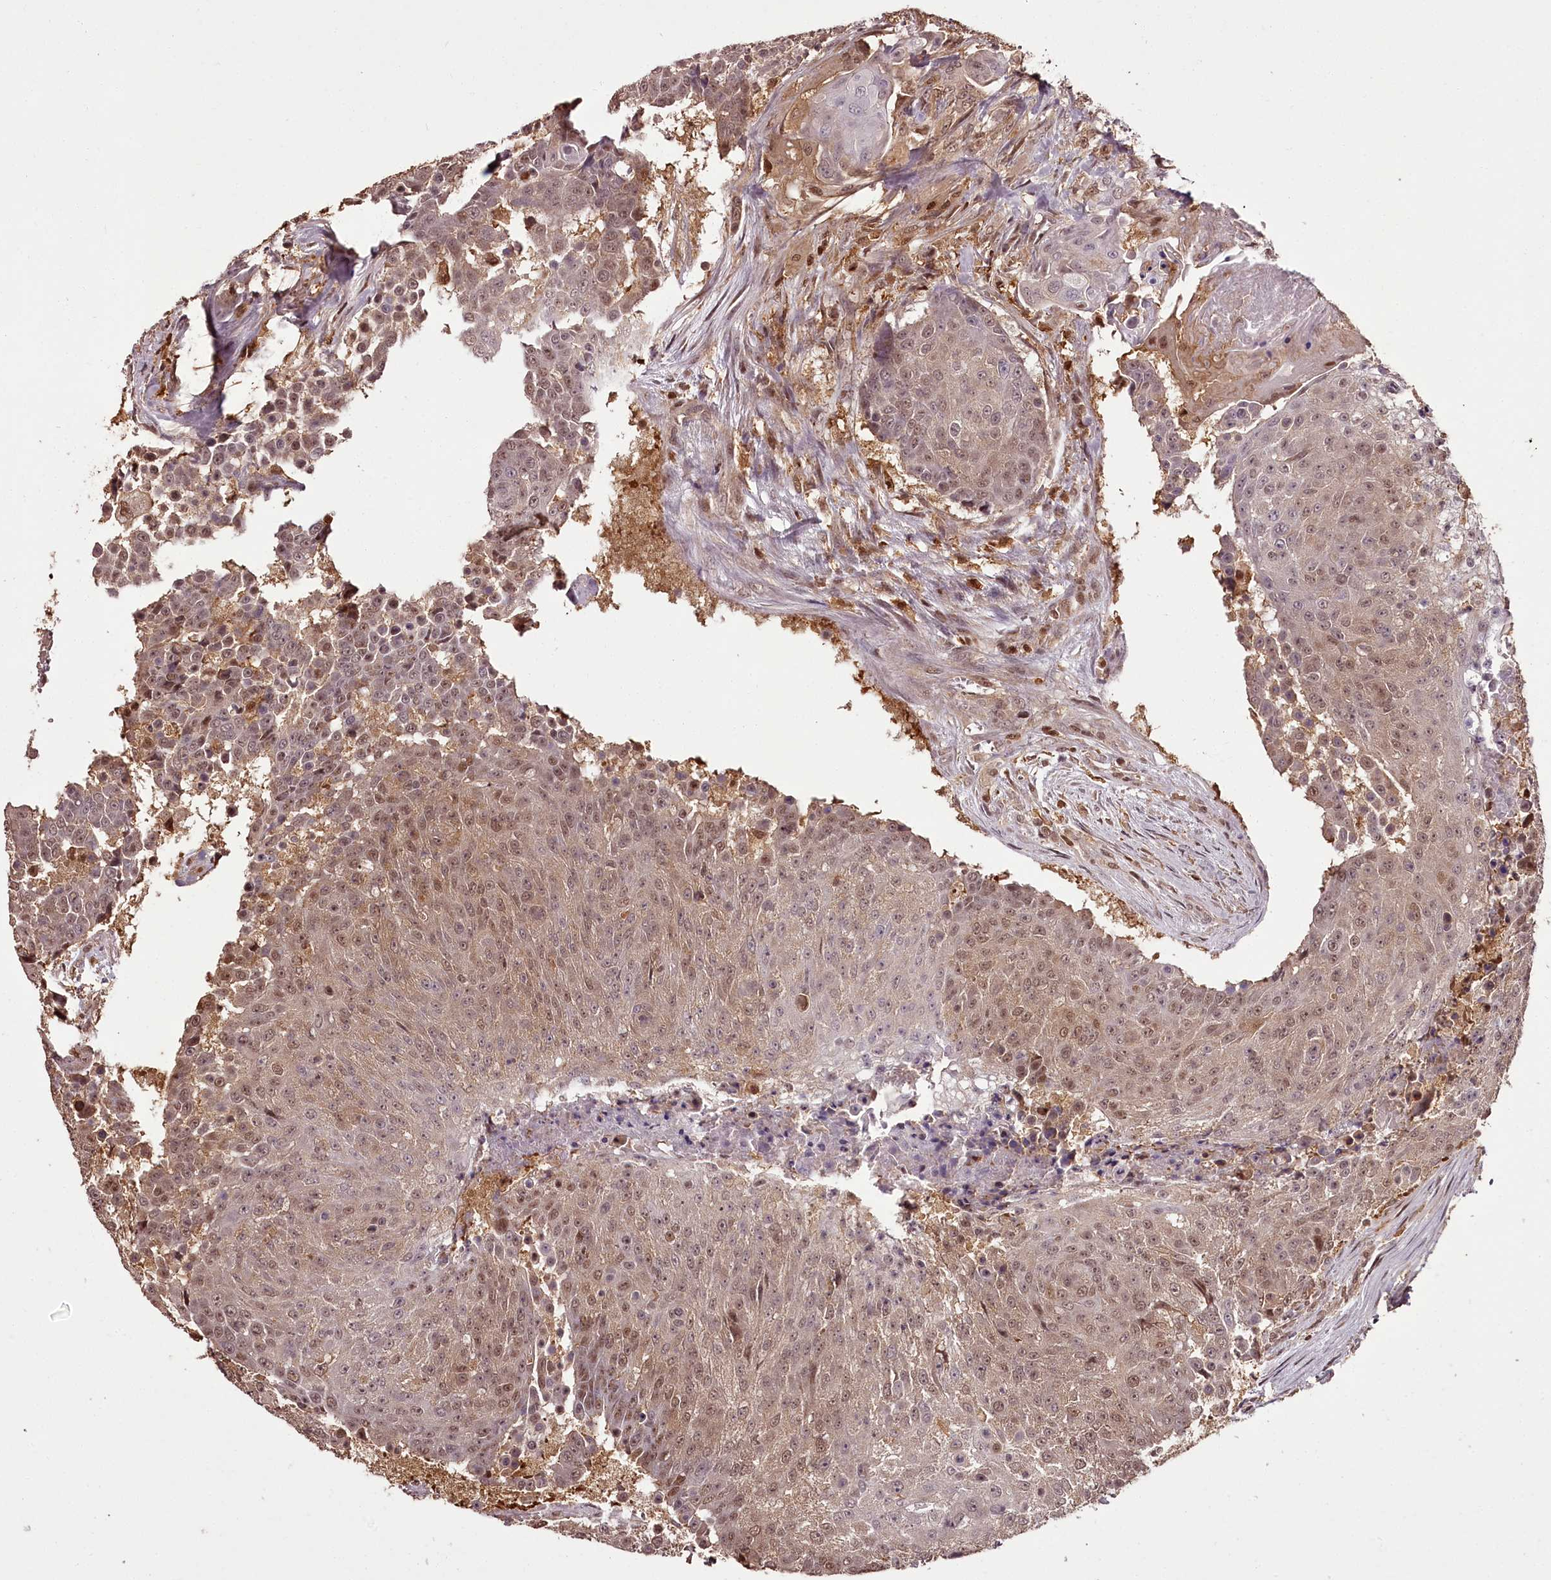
{"staining": {"intensity": "weak", "quantity": ">75%", "location": "cytoplasmic/membranous,nuclear"}, "tissue": "urothelial cancer", "cell_type": "Tumor cells", "image_type": "cancer", "snomed": [{"axis": "morphology", "description": "Urothelial carcinoma, High grade"}, {"axis": "topography", "description": "Urinary bladder"}], "caption": "Protein expression analysis of human urothelial cancer reveals weak cytoplasmic/membranous and nuclear positivity in approximately >75% of tumor cells. Using DAB (brown) and hematoxylin (blue) stains, captured at high magnification using brightfield microscopy.", "gene": "NPRL2", "patient": {"sex": "female", "age": 63}}